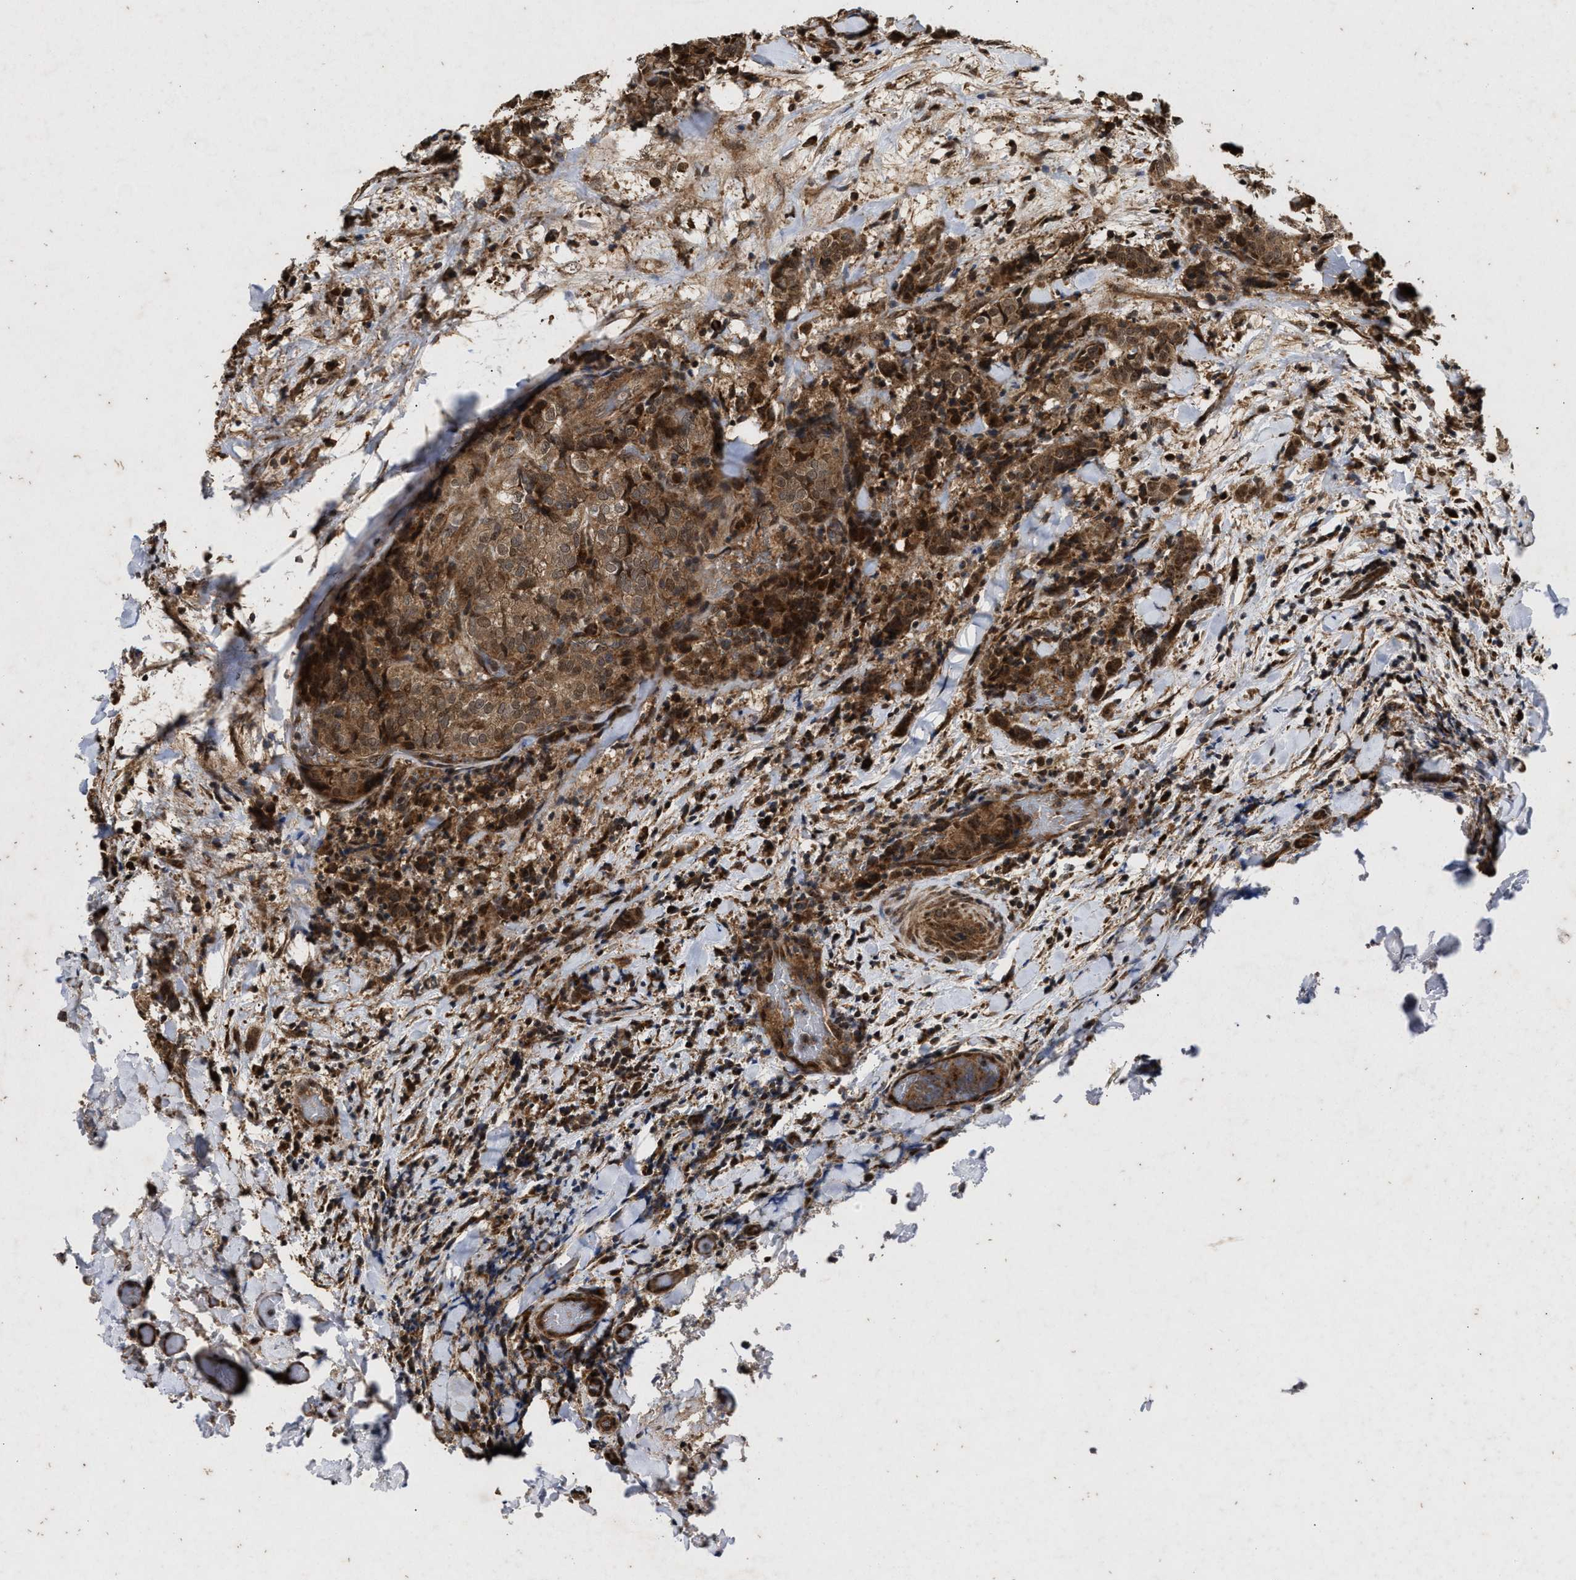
{"staining": {"intensity": "moderate", "quantity": ">75%", "location": "cytoplasmic/membranous"}, "tissue": "thyroid cancer", "cell_type": "Tumor cells", "image_type": "cancer", "snomed": [{"axis": "morphology", "description": "Normal tissue, NOS"}, {"axis": "morphology", "description": "Papillary adenocarcinoma, NOS"}, {"axis": "topography", "description": "Thyroid gland"}], "caption": "Immunohistochemical staining of thyroid cancer demonstrates medium levels of moderate cytoplasmic/membranous protein staining in about >75% of tumor cells.", "gene": "CFLAR", "patient": {"sex": "female", "age": 30}}